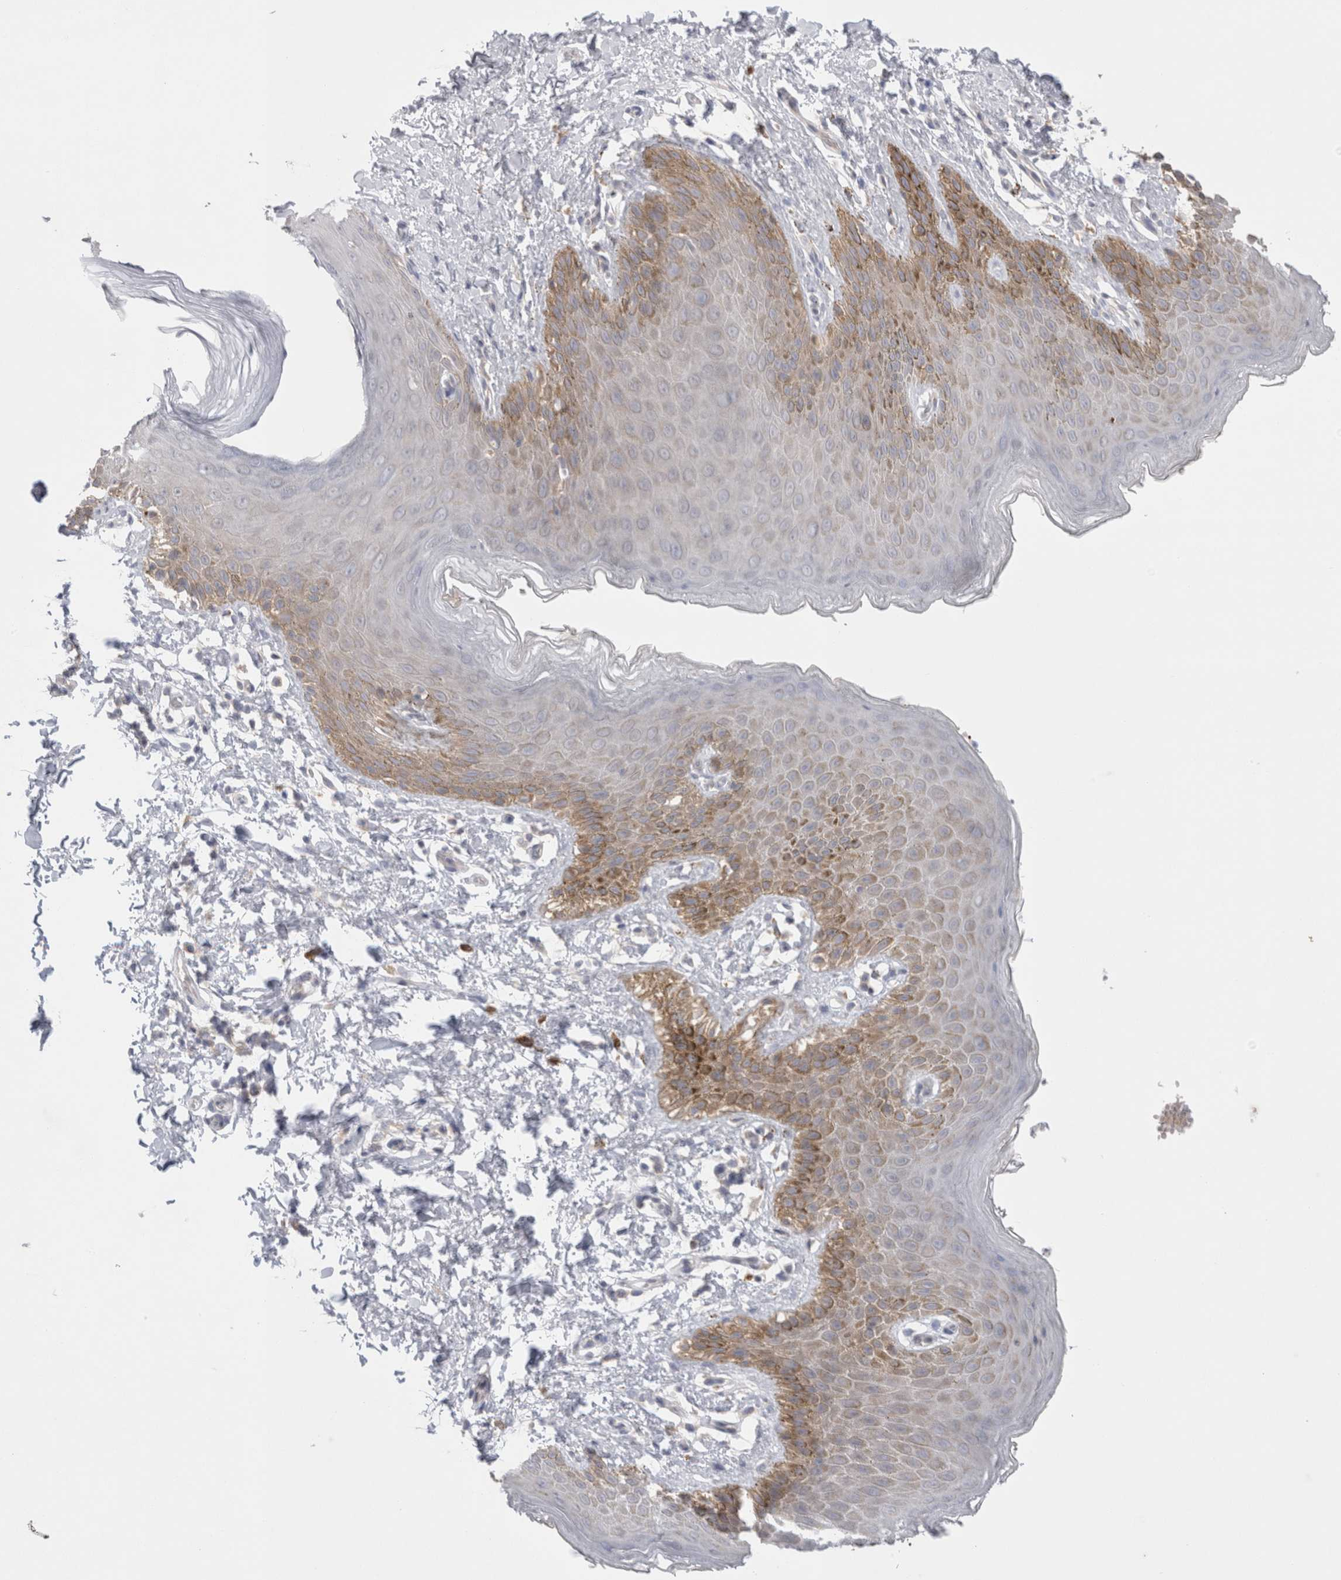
{"staining": {"intensity": "moderate", "quantity": "<25%", "location": "cytoplasmic/membranous"}, "tissue": "skin", "cell_type": "Epidermal cells", "image_type": "normal", "snomed": [{"axis": "morphology", "description": "Normal tissue, NOS"}, {"axis": "topography", "description": "Anal"}, {"axis": "topography", "description": "Peripheral nerve tissue"}], "caption": "A low amount of moderate cytoplasmic/membranous positivity is identified in about <25% of epidermal cells in normal skin.", "gene": "NDOR1", "patient": {"sex": "male", "age": 44}}